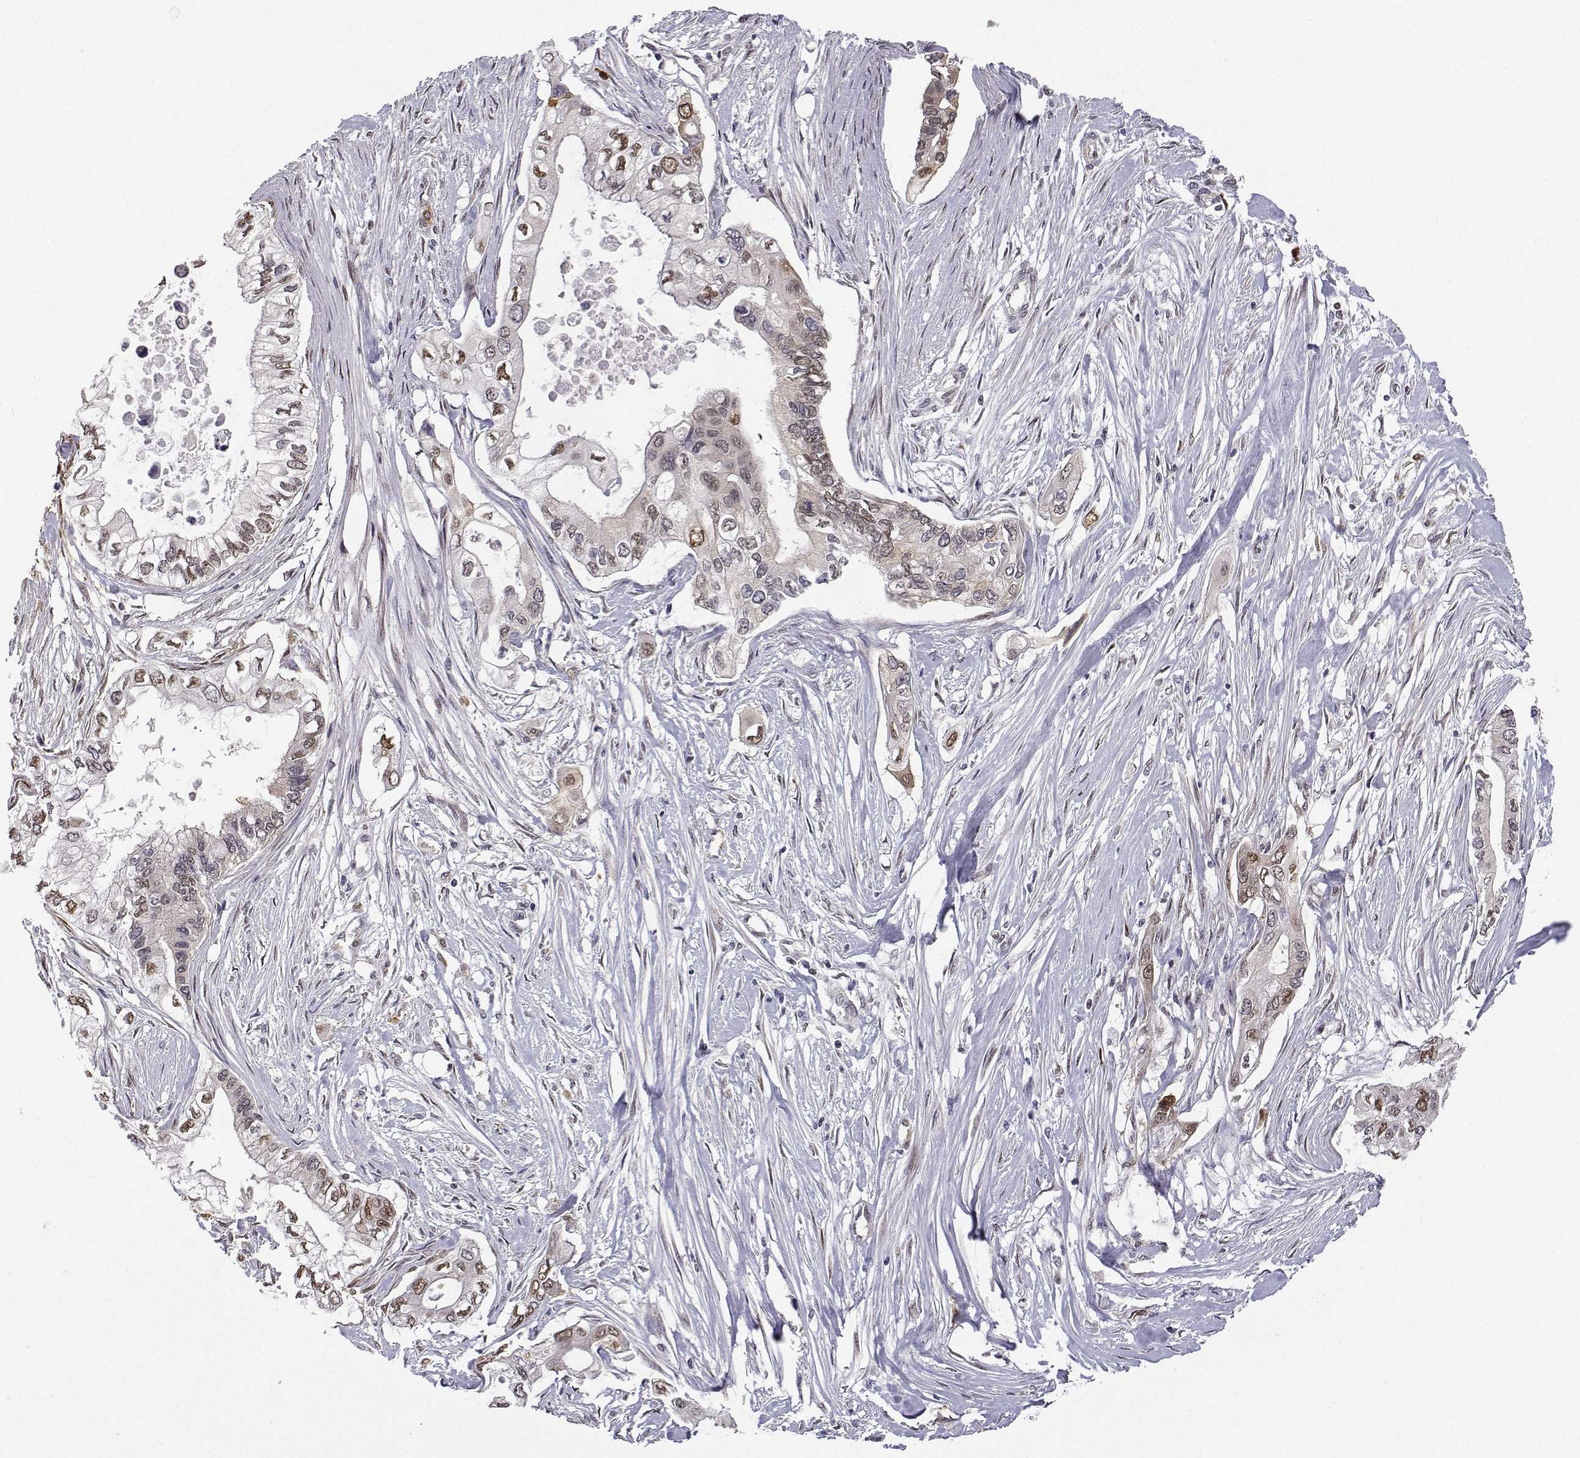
{"staining": {"intensity": "weak", "quantity": "25%-75%", "location": "nuclear"}, "tissue": "pancreatic cancer", "cell_type": "Tumor cells", "image_type": "cancer", "snomed": [{"axis": "morphology", "description": "Adenocarcinoma, NOS"}, {"axis": "topography", "description": "Pancreas"}], "caption": "IHC (DAB (3,3'-diaminobenzidine)) staining of pancreatic cancer (adenocarcinoma) shows weak nuclear protein positivity in about 25%-75% of tumor cells. The protein is shown in brown color, while the nuclei are stained blue.", "gene": "PHGDH", "patient": {"sex": "female", "age": 63}}